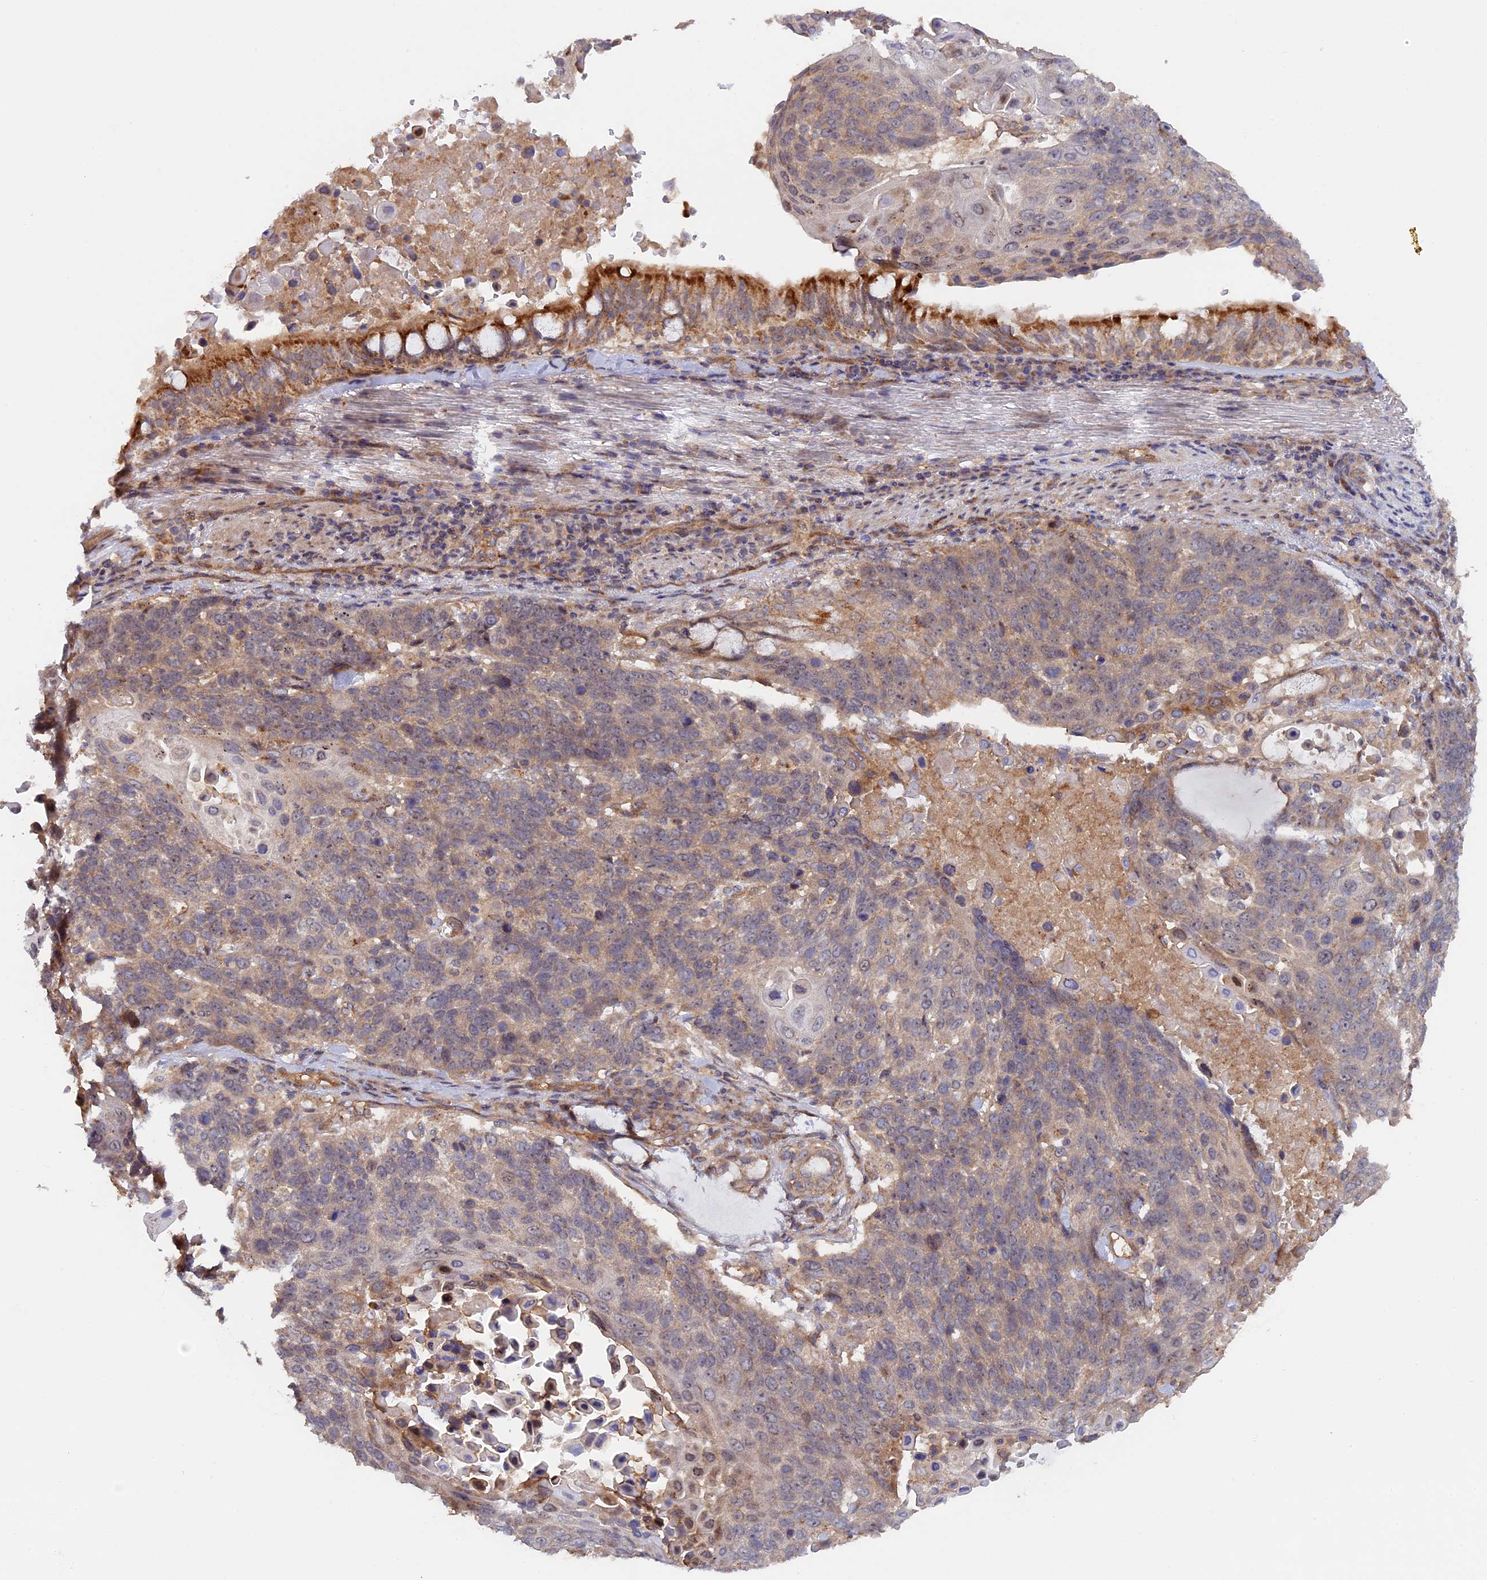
{"staining": {"intensity": "weak", "quantity": "25%-75%", "location": "cytoplasmic/membranous"}, "tissue": "lung cancer", "cell_type": "Tumor cells", "image_type": "cancer", "snomed": [{"axis": "morphology", "description": "Squamous cell carcinoma, NOS"}, {"axis": "topography", "description": "Lung"}], "caption": "Lung squamous cell carcinoma stained with DAB IHC displays low levels of weak cytoplasmic/membranous positivity in approximately 25%-75% of tumor cells.", "gene": "FERMT1", "patient": {"sex": "male", "age": 66}}